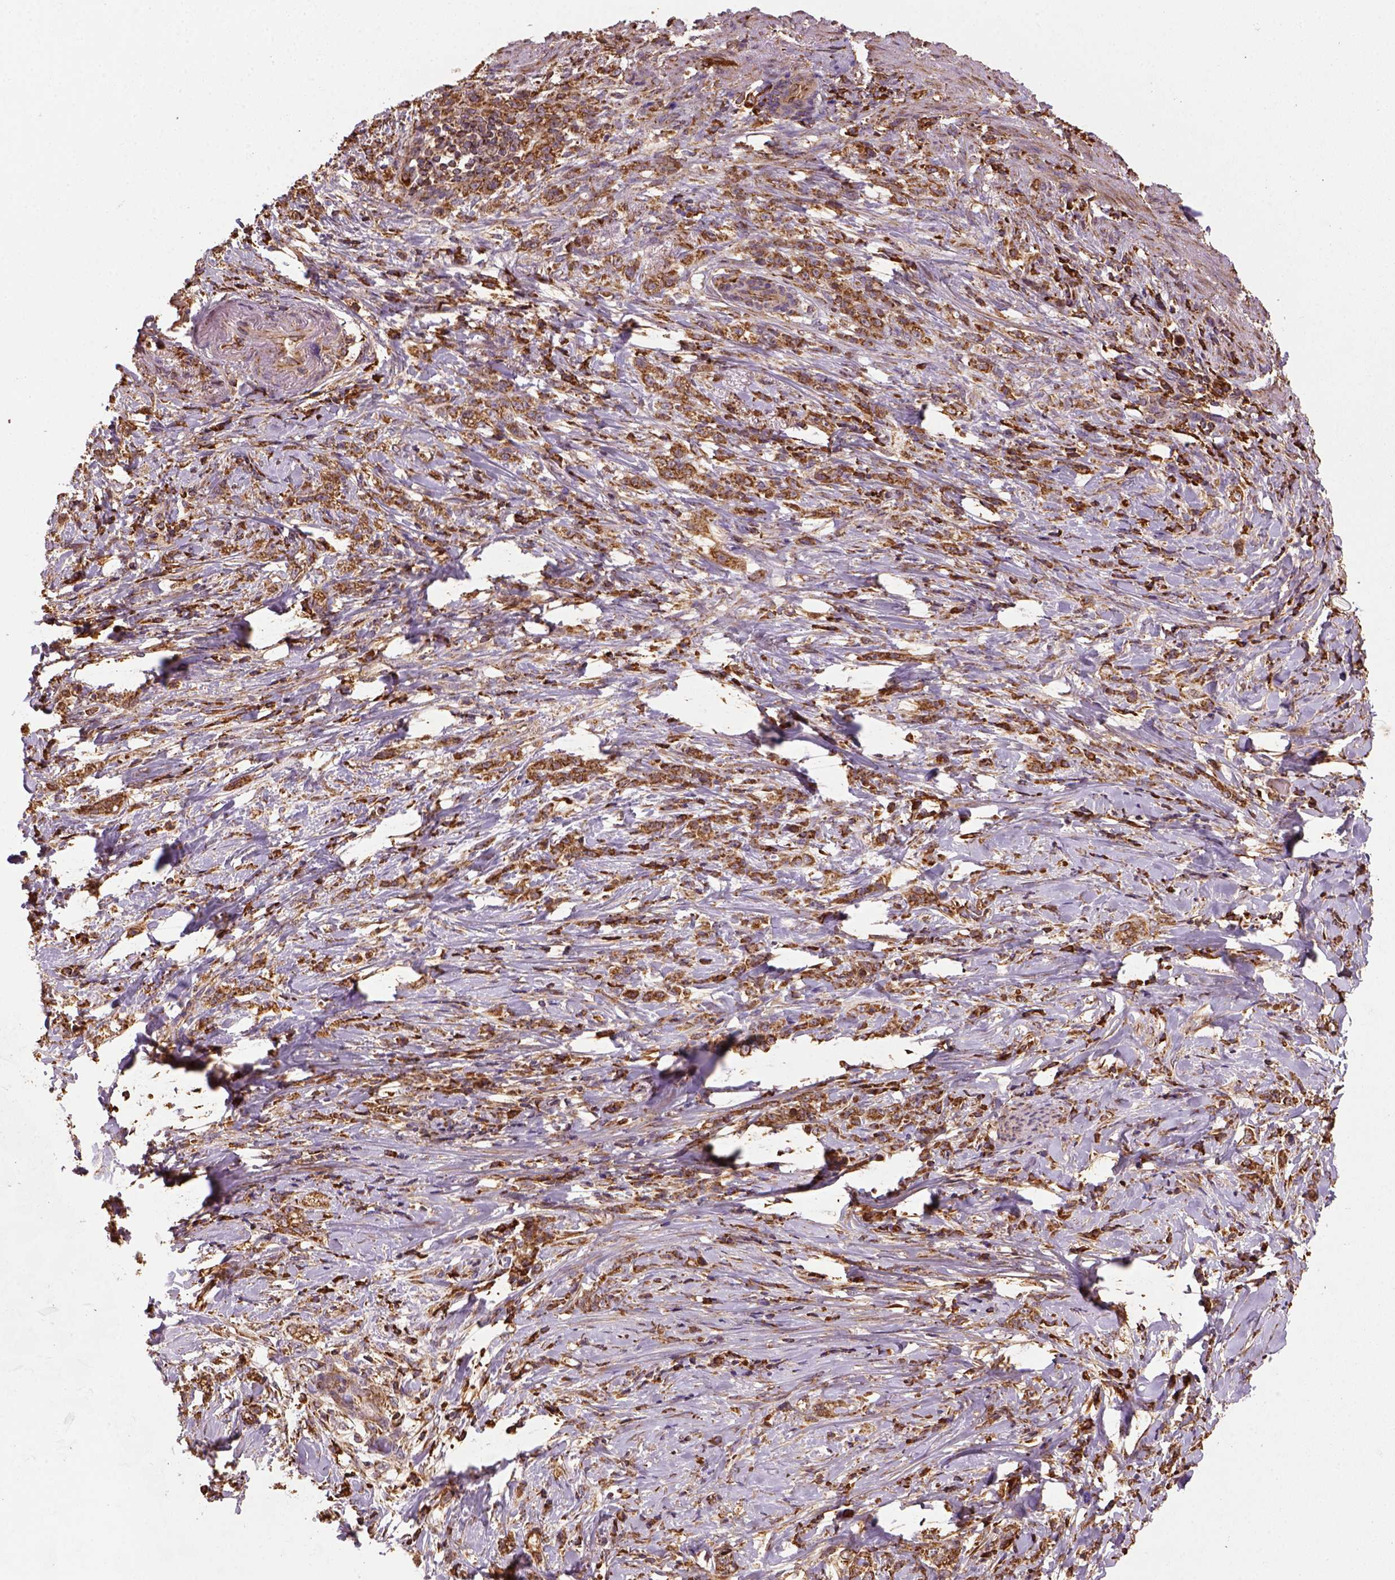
{"staining": {"intensity": "strong", "quantity": ">75%", "location": "cytoplasmic/membranous"}, "tissue": "stomach cancer", "cell_type": "Tumor cells", "image_type": "cancer", "snomed": [{"axis": "morphology", "description": "Adenocarcinoma, NOS"}, {"axis": "topography", "description": "Stomach, lower"}], "caption": "Stomach adenocarcinoma was stained to show a protein in brown. There is high levels of strong cytoplasmic/membranous positivity in about >75% of tumor cells.", "gene": "MAPK8IP3", "patient": {"sex": "male", "age": 88}}